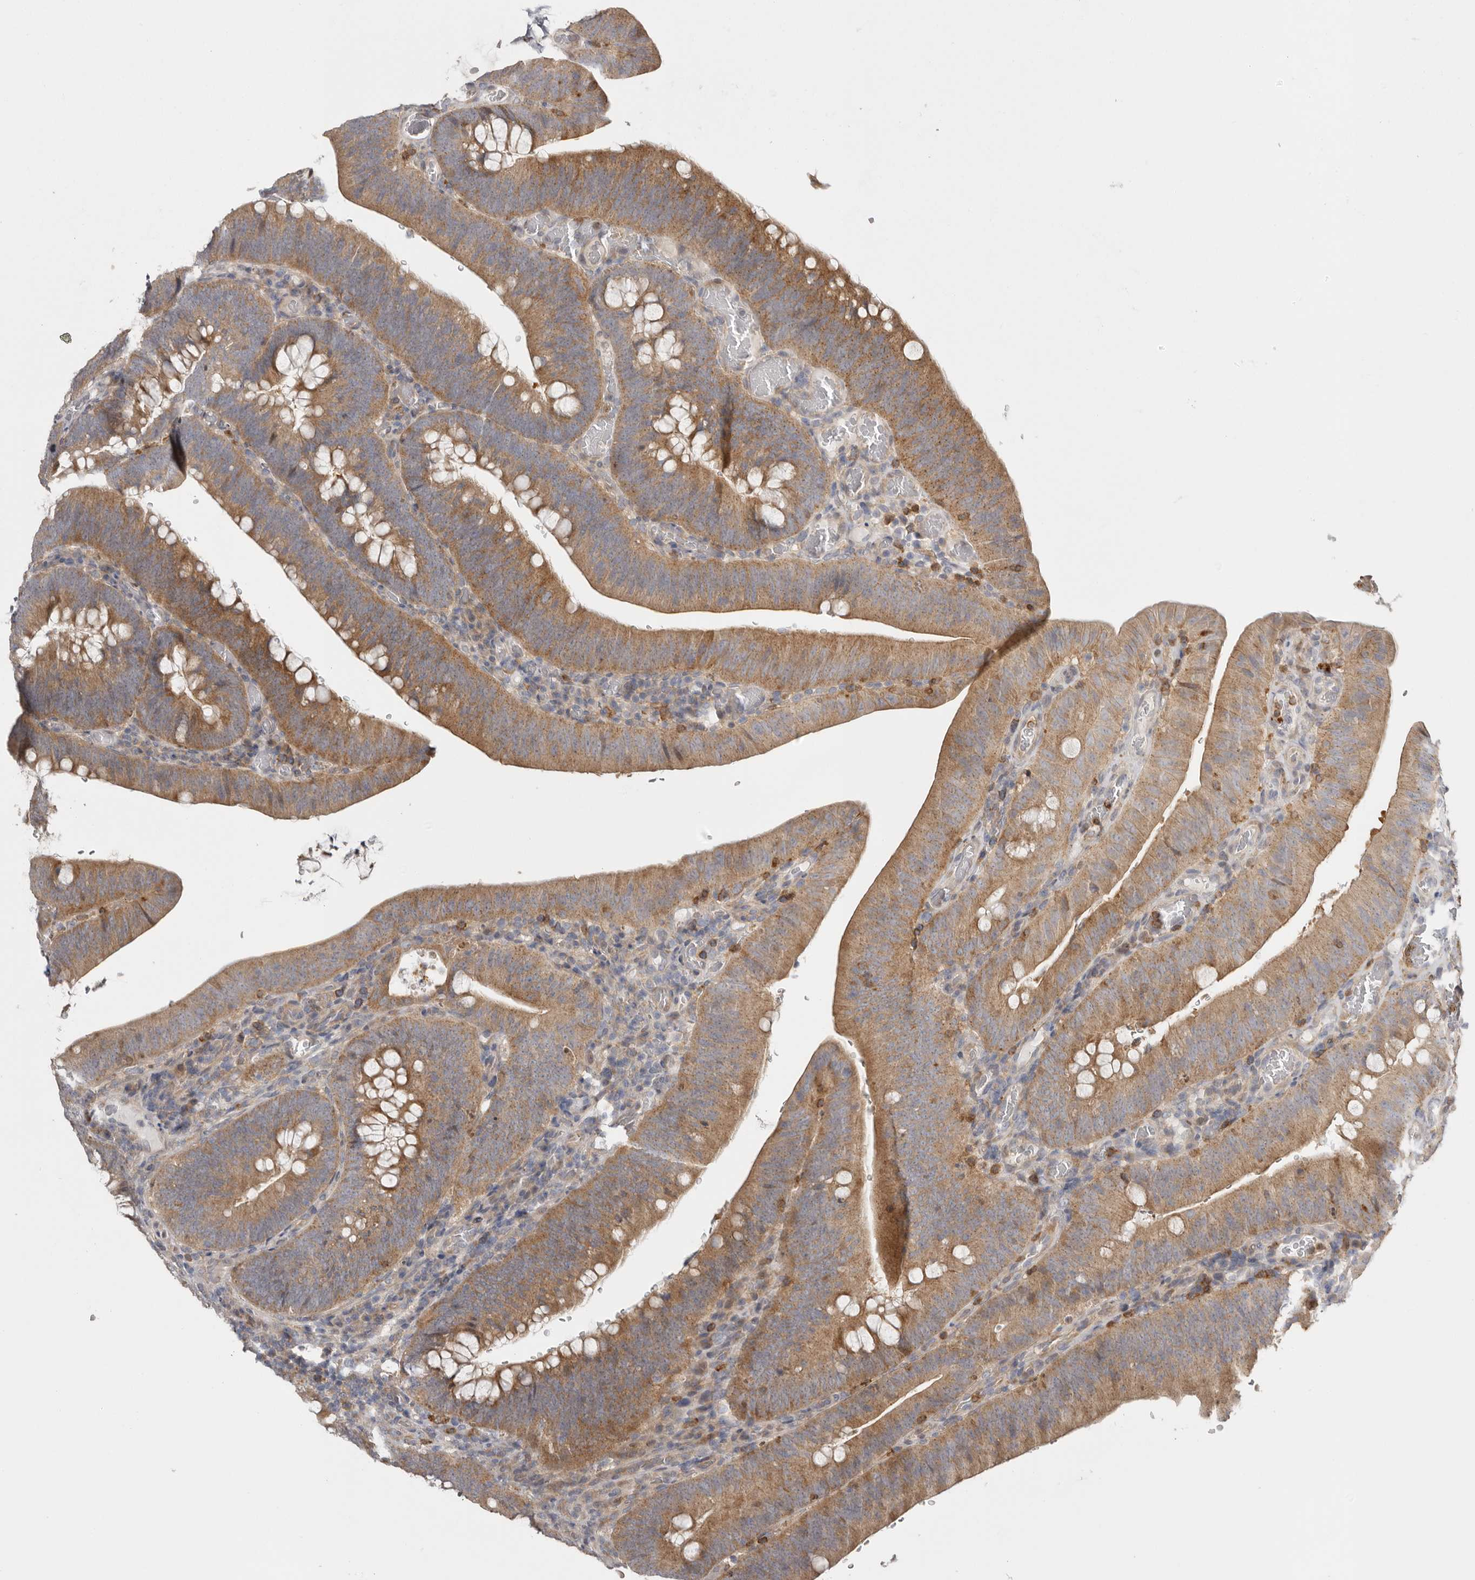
{"staining": {"intensity": "moderate", "quantity": ">75%", "location": "cytoplasmic/membranous"}, "tissue": "colorectal cancer", "cell_type": "Tumor cells", "image_type": "cancer", "snomed": [{"axis": "morphology", "description": "Normal tissue, NOS"}, {"axis": "topography", "description": "Colon"}], "caption": "IHC (DAB) staining of human colorectal cancer displays moderate cytoplasmic/membranous protein expression in about >75% of tumor cells.", "gene": "MSRB2", "patient": {"sex": "female", "age": 82}}